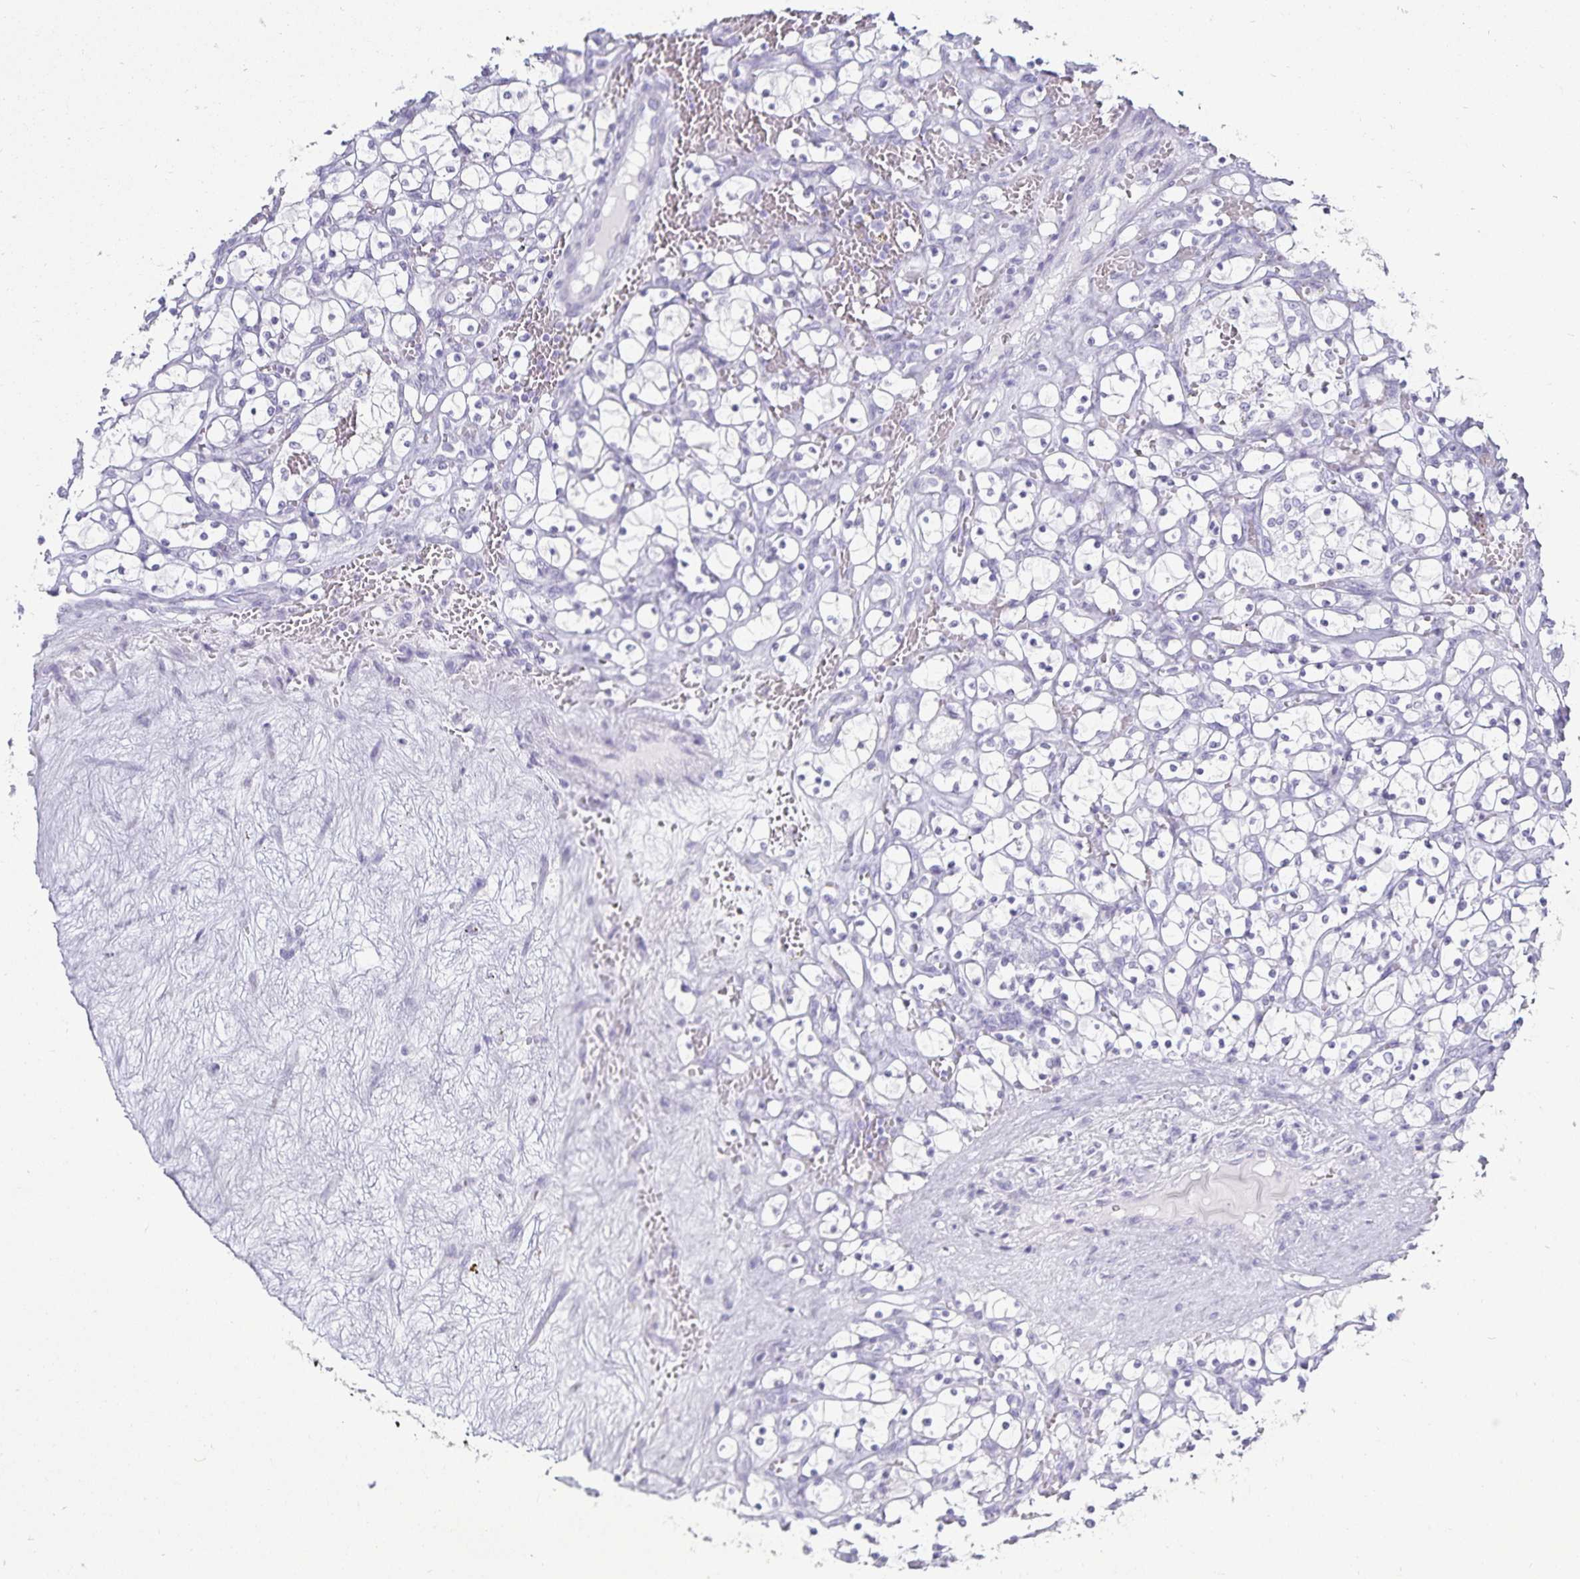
{"staining": {"intensity": "negative", "quantity": "none", "location": "none"}, "tissue": "renal cancer", "cell_type": "Tumor cells", "image_type": "cancer", "snomed": [{"axis": "morphology", "description": "Adenocarcinoma, NOS"}, {"axis": "topography", "description": "Kidney"}], "caption": "Human renal cancer stained for a protein using IHC demonstrates no expression in tumor cells.", "gene": "DEFA6", "patient": {"sex": "female", "age": 69}}